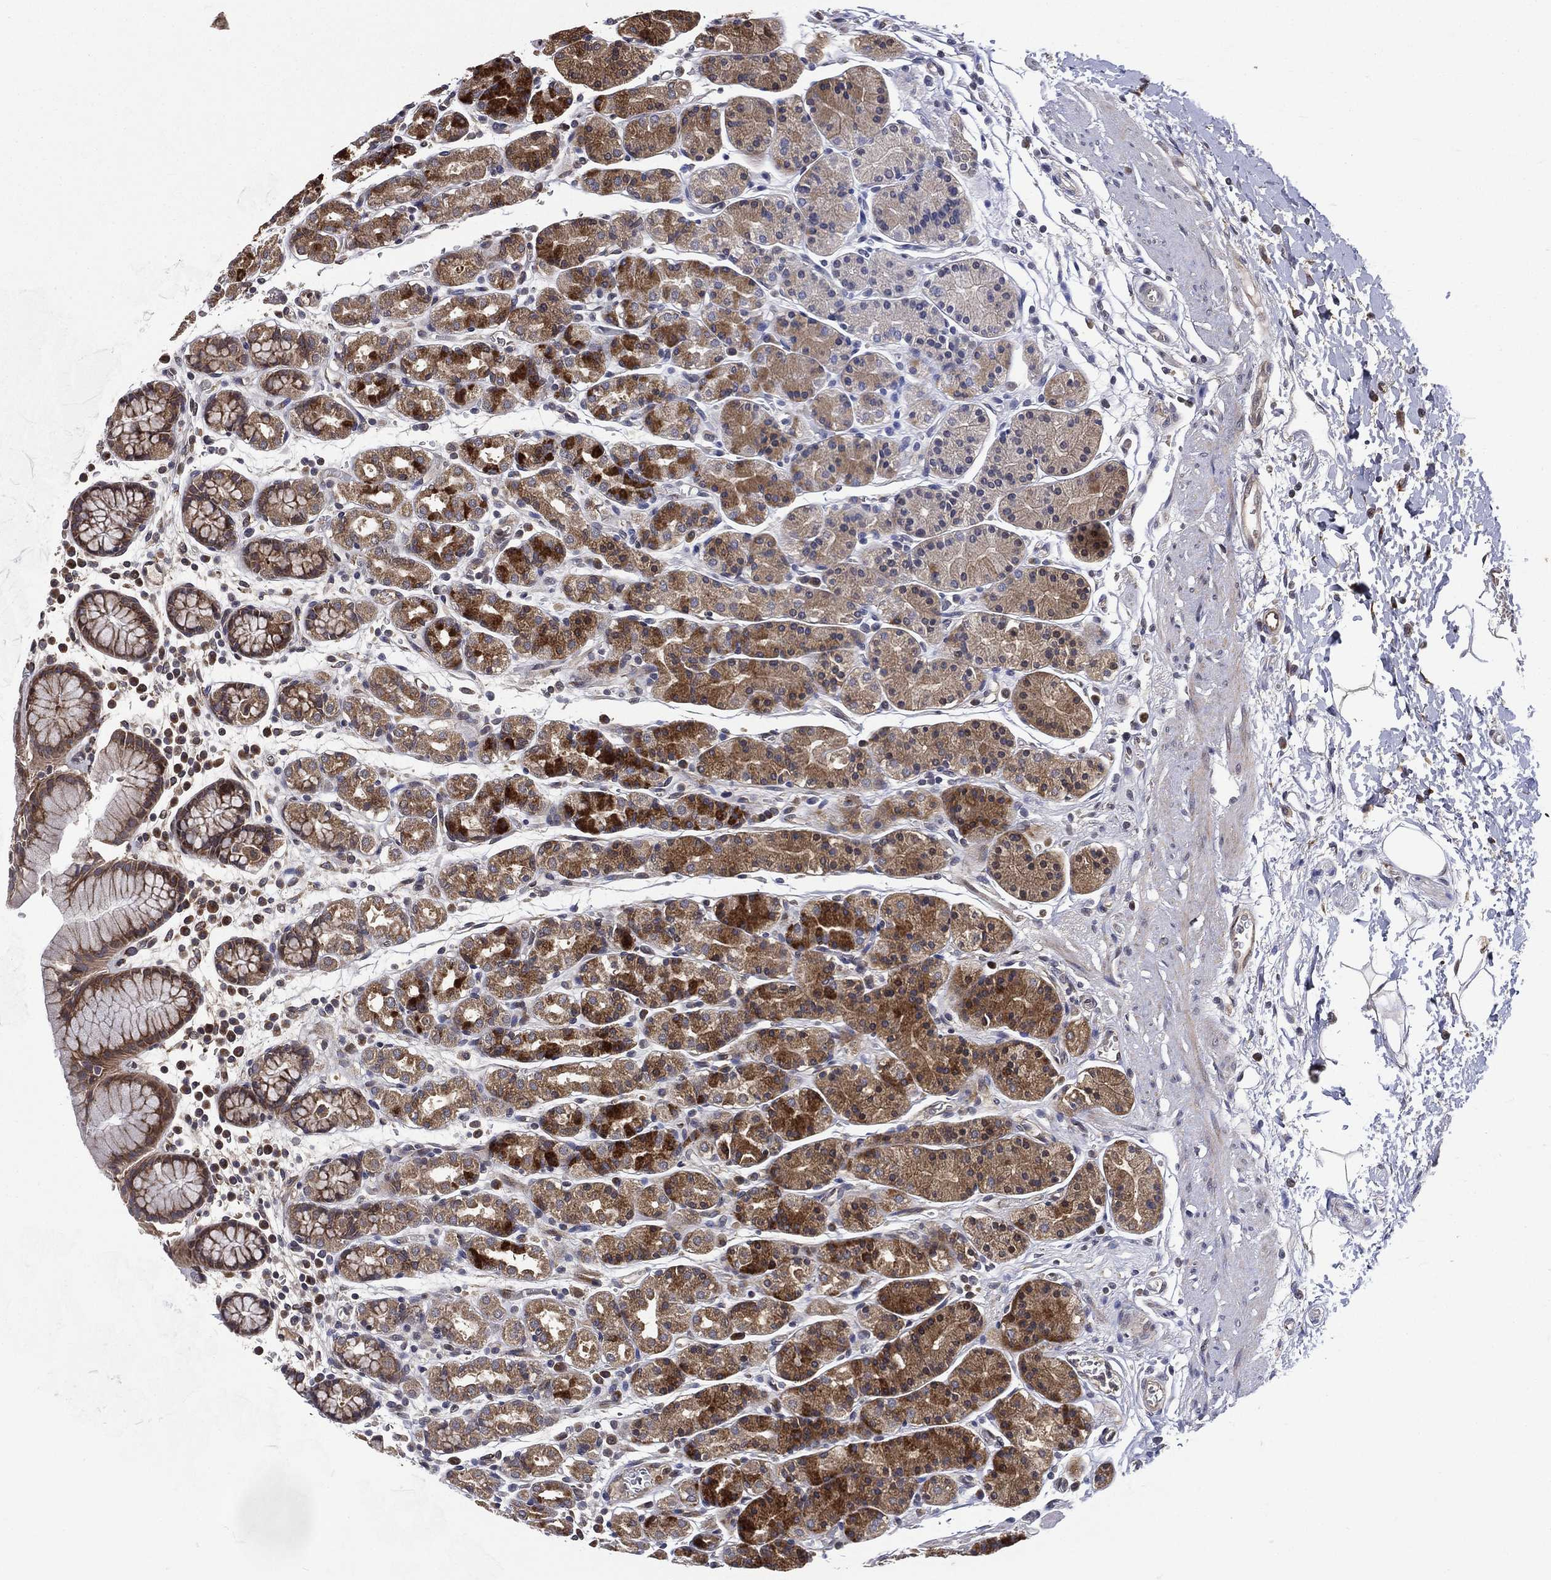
{"staining": {"intensity": "strong", "quantity": "<25%", "location": "cytoplasmic/membranous"}, "tissue": "stomach", "cell_type": "Glandular cells", "image_type": "normal", "snomed": [{"axis": "morphology", "description": "Normal tissue, NOS"}, {"axis": "topography", "description": "Stomach, upper"}, {"axis": "topography", "description": "Stomach"}], "caption": "Brown immunohistochemical staining in unremarkable stomach exhibits strong cytoplasmic/membranous staining in about <25% of glandular cells.", "gene": "RAB11FIP4", "patient": {"sex": "male", "age": 62}}